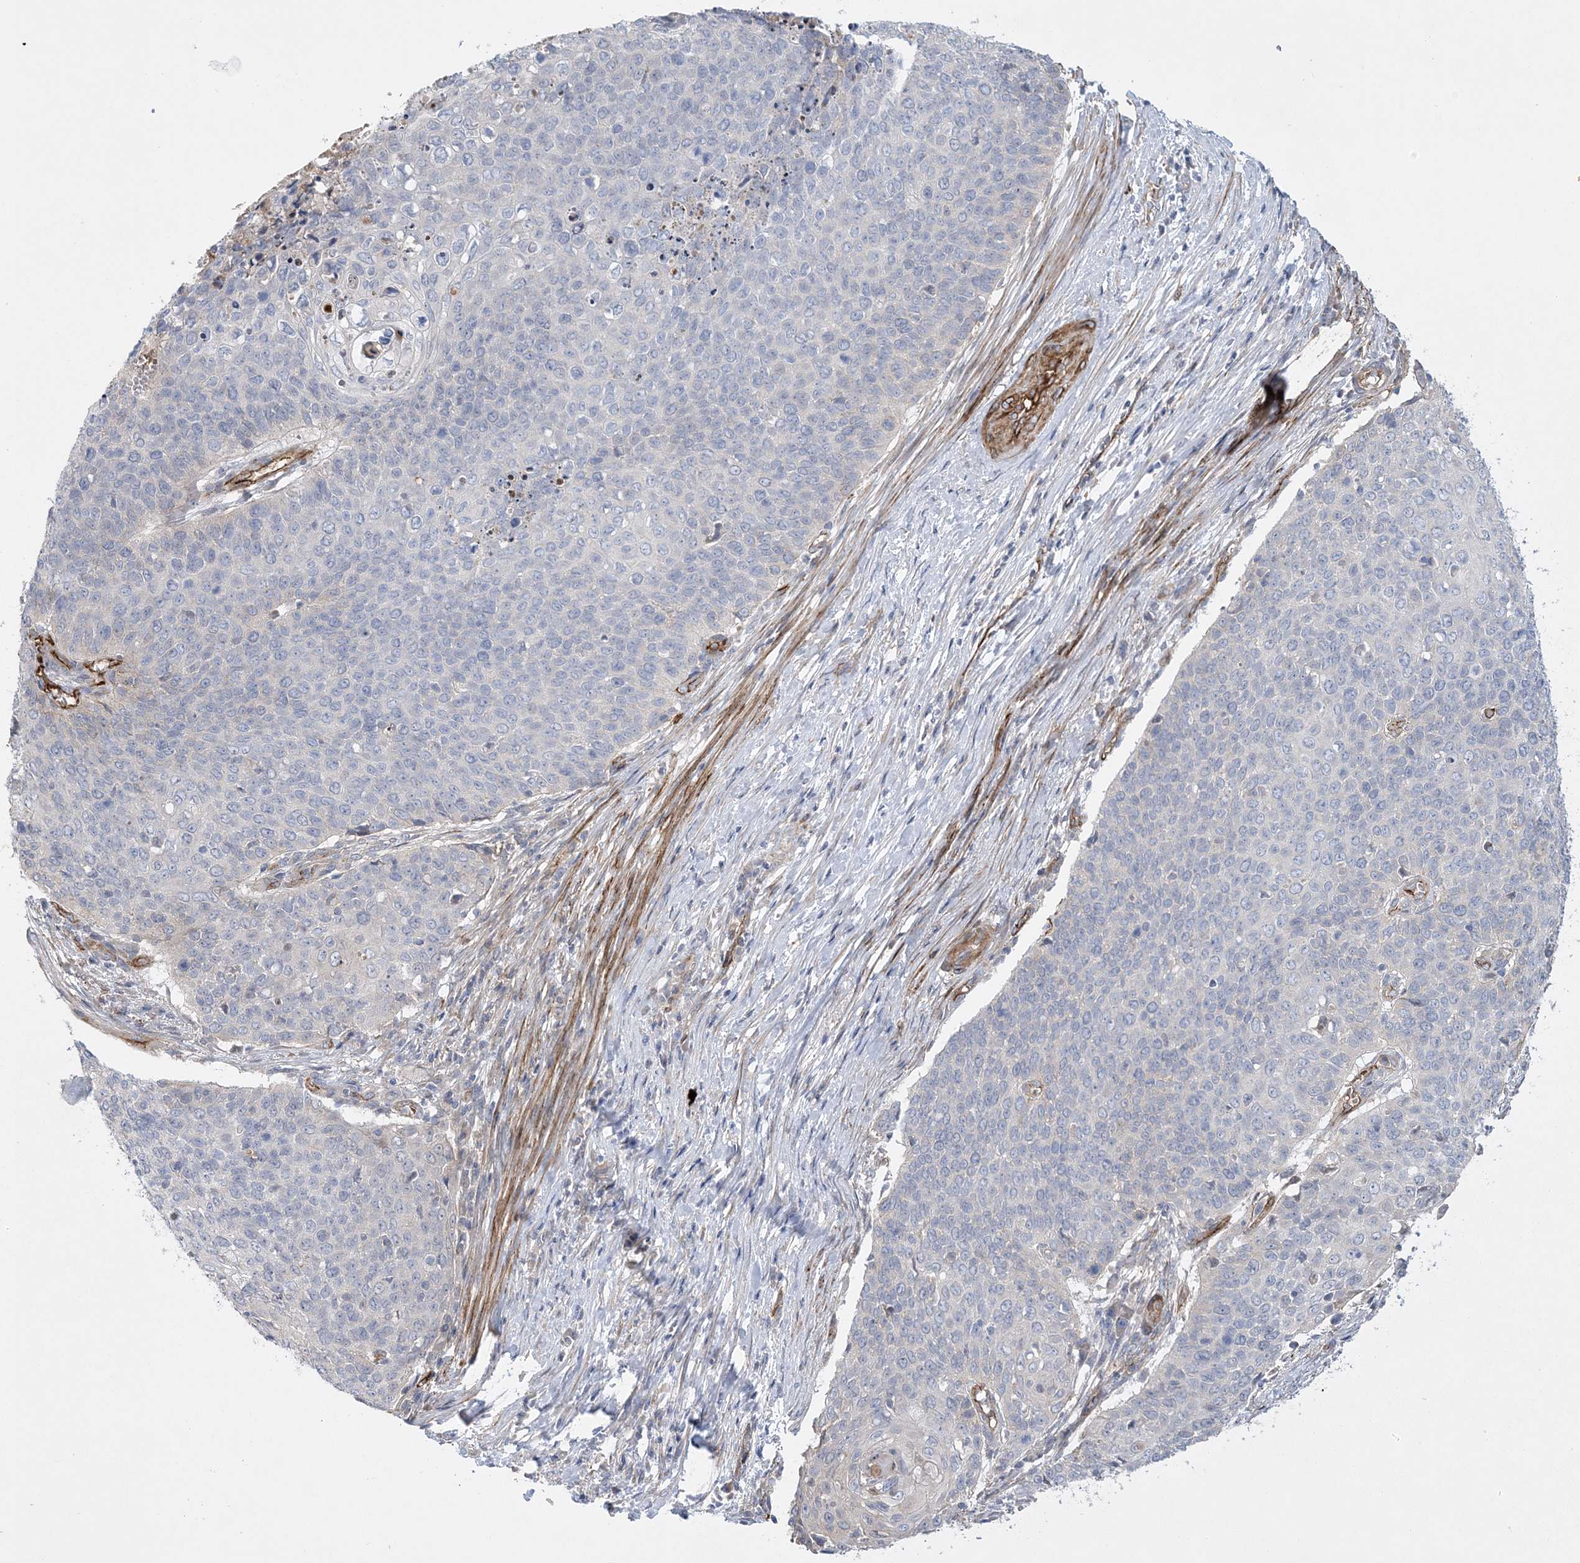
{"staining": {"intensity": "negative", "quantity": "none", "location": "none"}, "tissue": "cervical cancer", "cell_type": "Tumor cells", "image_type": "cancer", "snomed": [{"axis": "morphology", "description": "Squamous cell carcinoma, NOS"}, {"axis": "topography", "description": "Cervix"}], "caption": "Tumor cells show no significant protein expression in cervical squamous cell carcinoma. Brightfield microscopy of immunohistochemistry stained with DAB (3,3'-diaminobenzidine) (brown) and hematoxylin (blue), captured at high magnification.", "gene": "CALN1", "patient": {"sex": "female", "age": 39}}